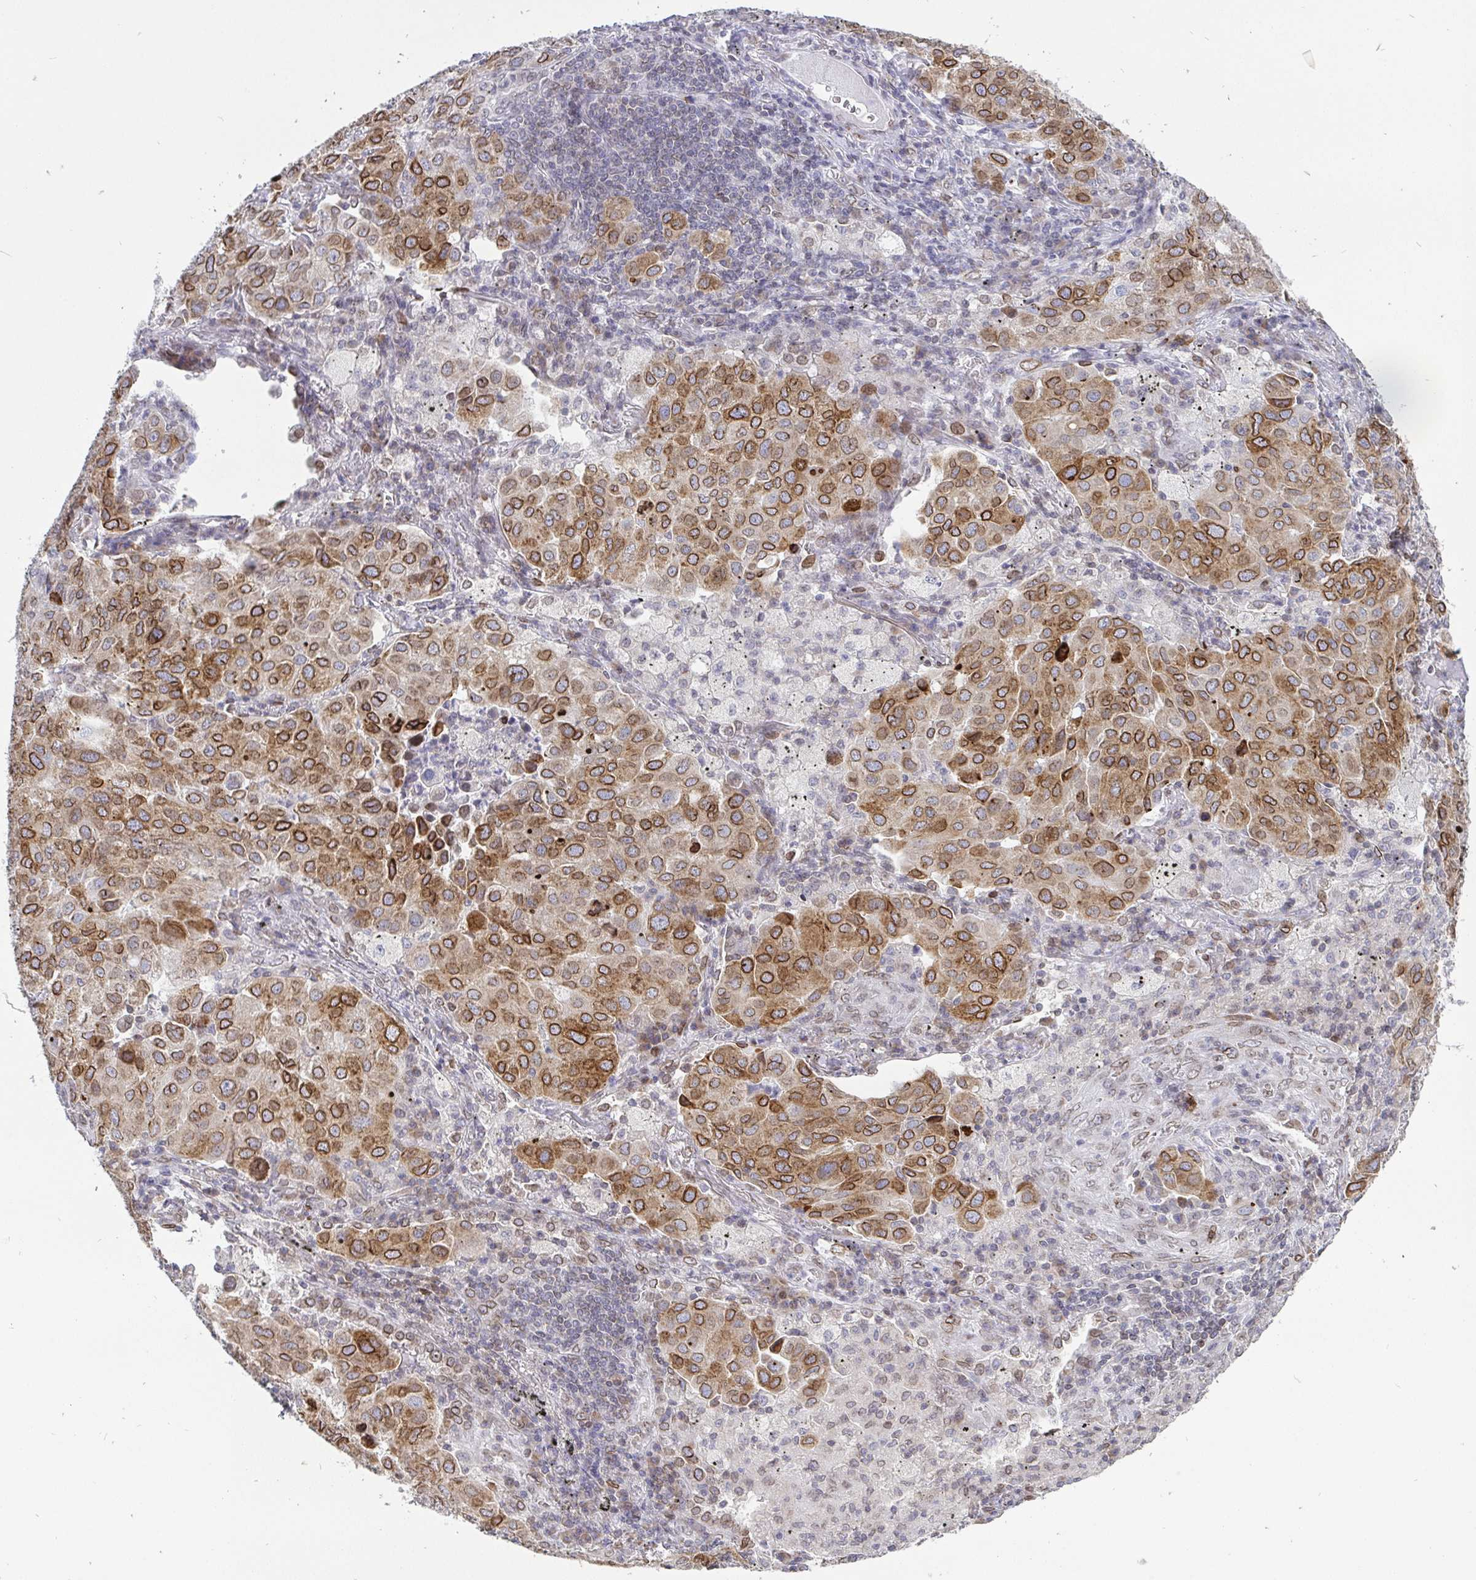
{"staining": {"intensity": "moderate", "quantity": ">75%", "location": "cytoplasmic/membranous,nuclear"}, "tissue": "lung cancer", "cell_type": "Tumor cells", "image_type": "cancer", "snomed": [{"axis": "morphology", "description": "Adenocarcinoma, NOS"}, {"axis": "morphology", "description": "Adenocarcinoma, metastatic, NOS"}, {"axis": "topography", "description": "Lymph node"}, {"axis": "topography", "description": "Lung"}], "caption": "A photomicrograph of lung adenocarcinoma stained for a protein displays moderate cytoplasmic/membranous and nuclear brown staining in tumor cells.", "gene": "EMD", "patient": {"sex": "female", "age": 65}}